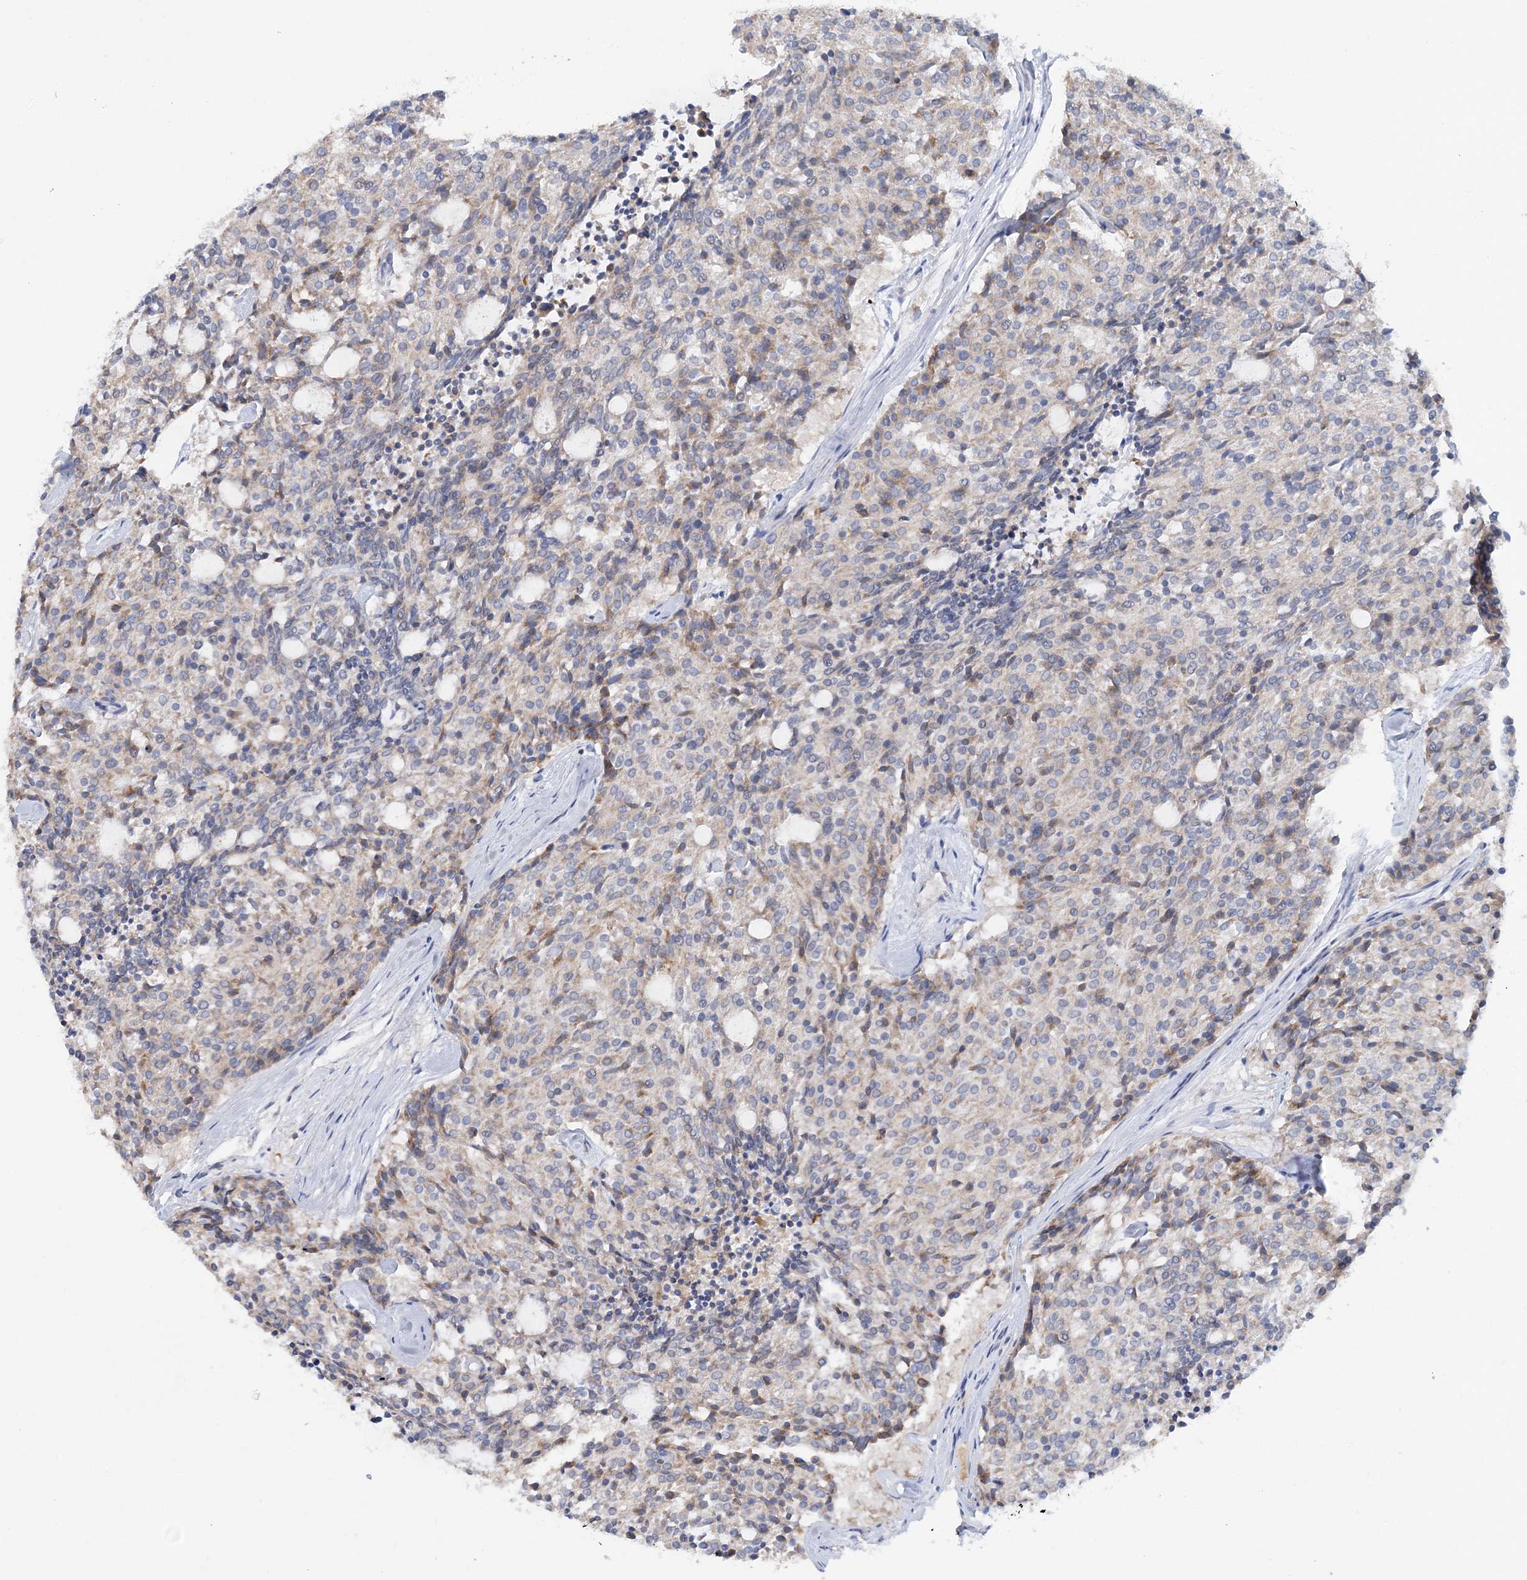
{"staining": {"intensity": "moderate", "quantity": "<25%", "location": "cytoplasmic/membranous"}, "tissue": "carcinoid", "cell_type": "Tumor cells", "image_type": "cancer", "snomed": [{"axis": "morphology", "description": "Carcinoid, malignant, NOS"}, {"axis": "topography", "description": "Pancreas"}], "caption": "Immunohistochemical staining of malignant carcinoid reveals low levels of moderate cytoplasmic/membranous positivity in about <25% of tumor cells. (brown staining indicates protein expression, while blue staining denotes nuclei).", "gene": "TTC32", "patient": {"sex": "female", "age": 54}}